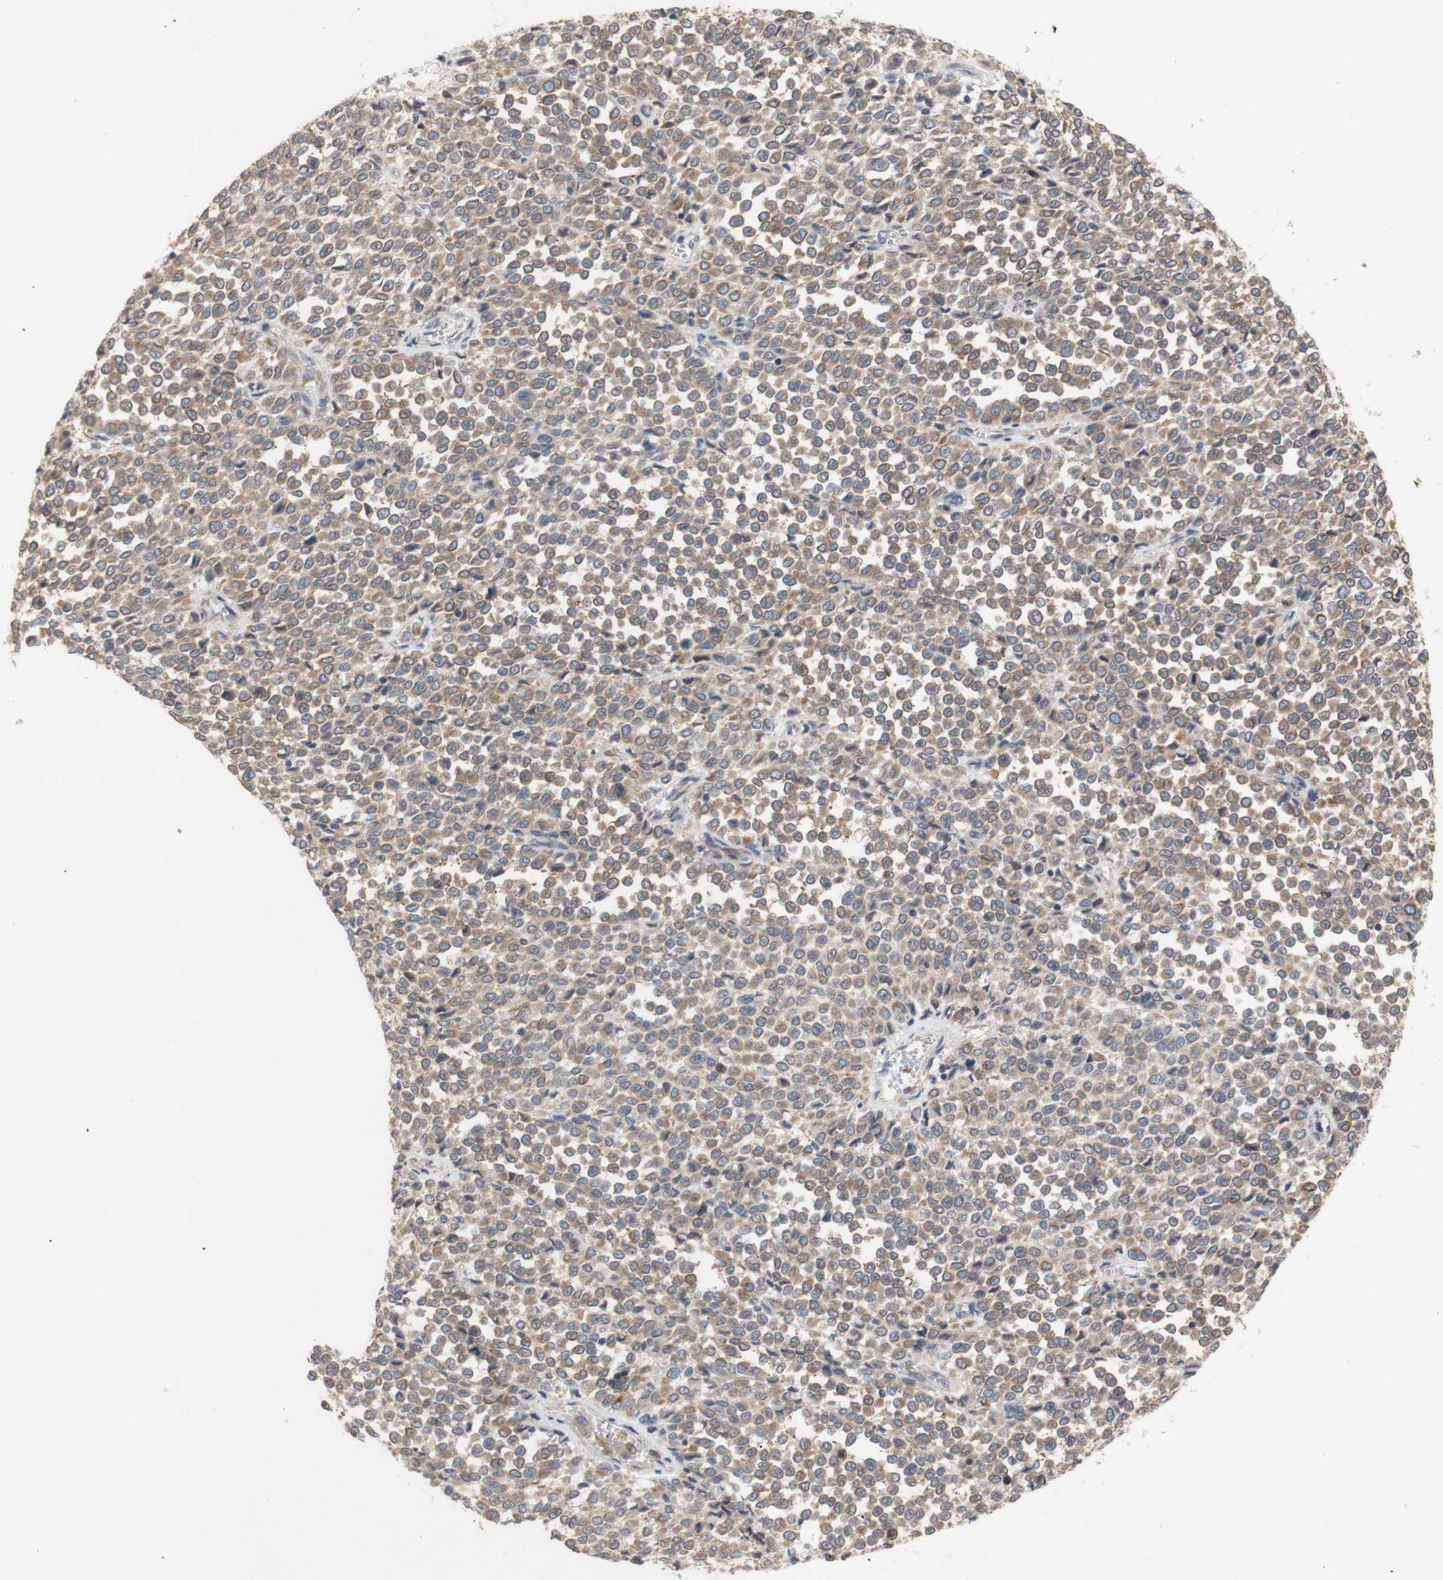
{"staining": {"intensity": "moderate", "quantity": ">75%", "location": "cytoplasmic/membranous"}, "tissue": "melanoma", "cell_type": "Tumor cells", "image_type": "cancer", "snomed": [{"axis": "morphology", "description": "Malignant melanoma, Metastatic site"}, {"axis": "topography", "description": "Pancreas"}], "caption": "Immunohistochemical staining of malignant melanoma (metastatic site) reveals medium levels of moderate cytoplasmic/membranous protein positivity in approximately >75% of tumor cells.", "gene": "IKBKG", "patient": {"sex": "female", "age": 30}}